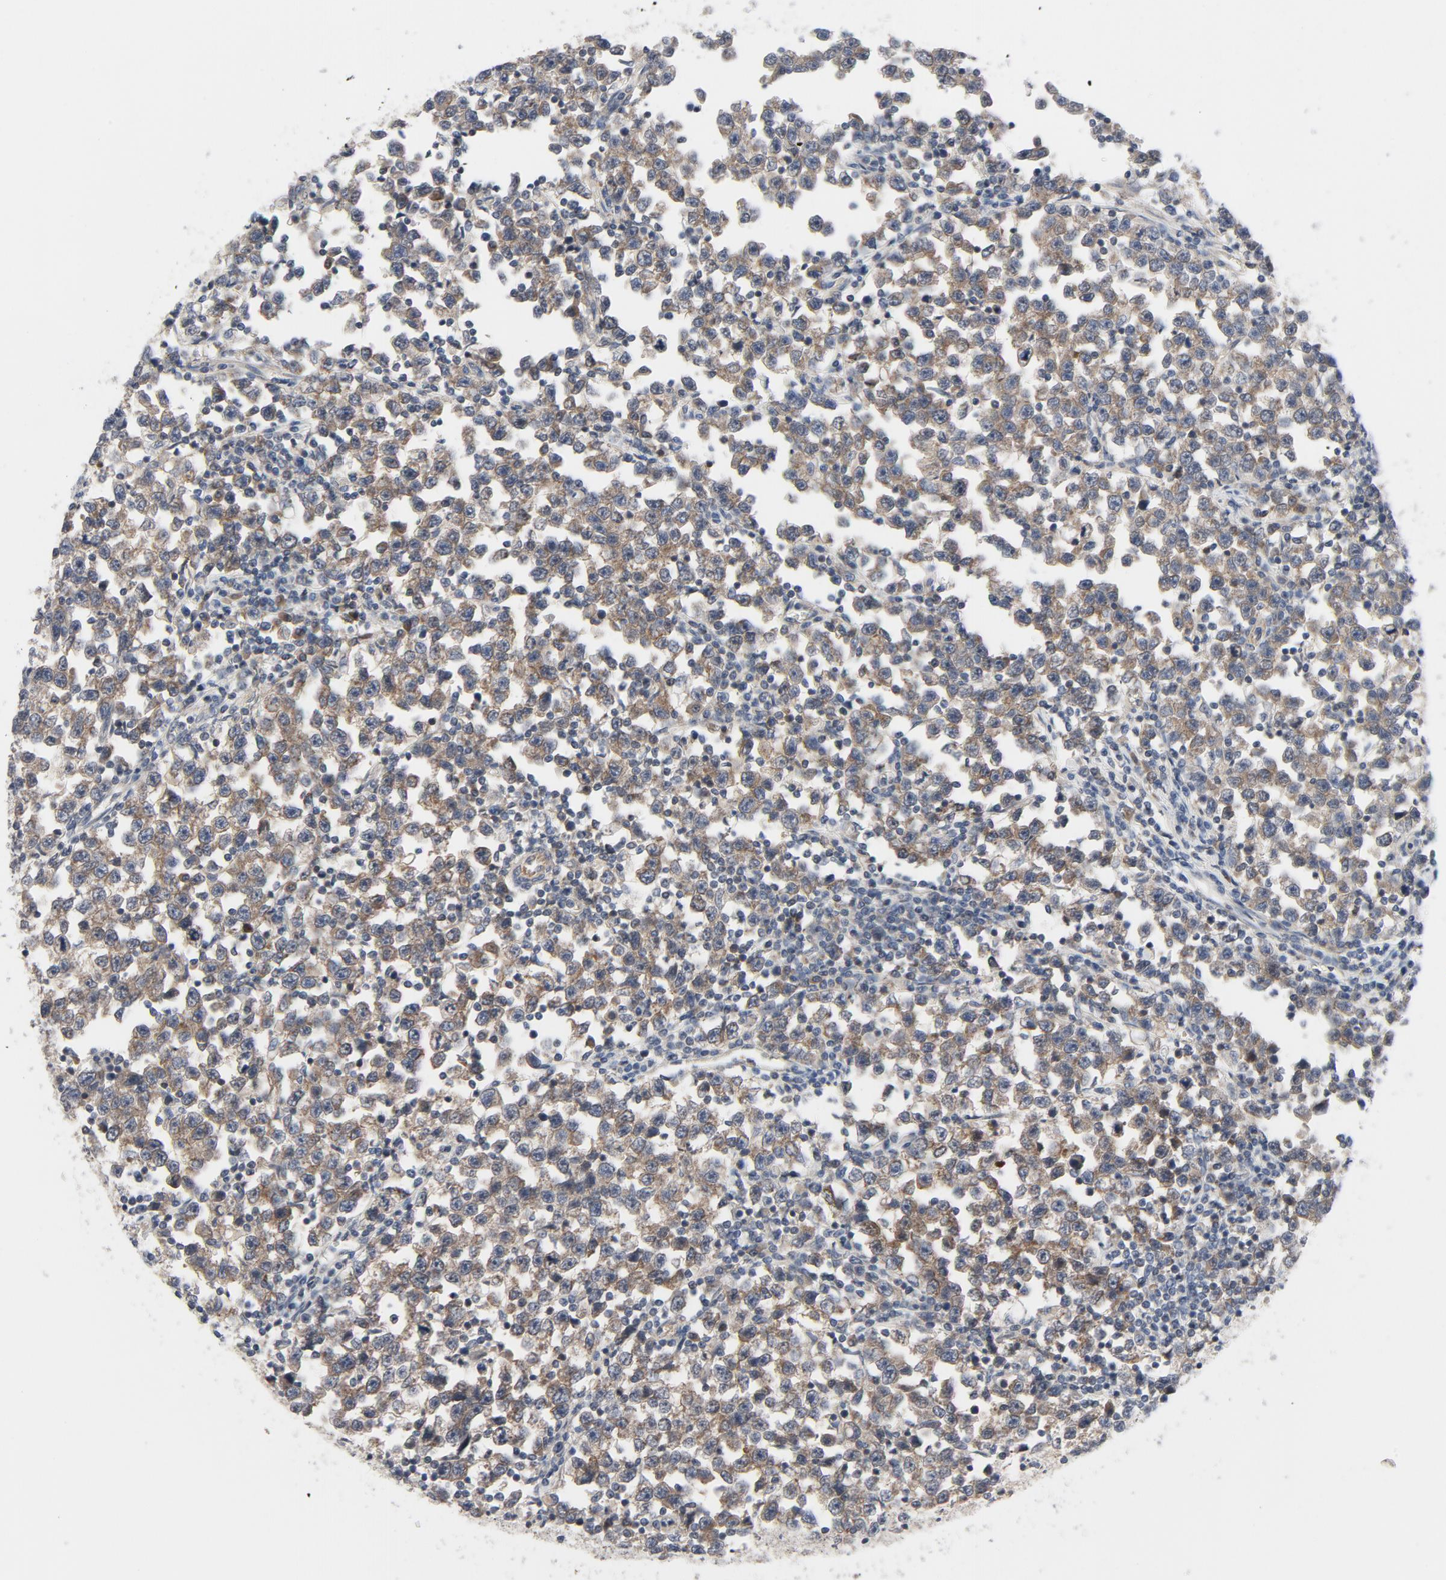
{"staining": {"intensity": "strong", "quantity": ">75%", "location": "cytoplasmic/membranous"}, "tissue": "testis cancer", "cell_type": "Tumor cells", "image_type": "cancer", "snomed": [{"axis": "morphology", "description": "Seminoma, NOS"}, {"axis": "topography", "description": "Testis"}], "caption": "Immunohistochemical staining of testis cancer (seminoma) exhibits strong cytoplasmic/membranous protein positivity in about >75% of tumor cells.", "gene": "TSG101", "patient": {"sex": "male", "age": 43}}